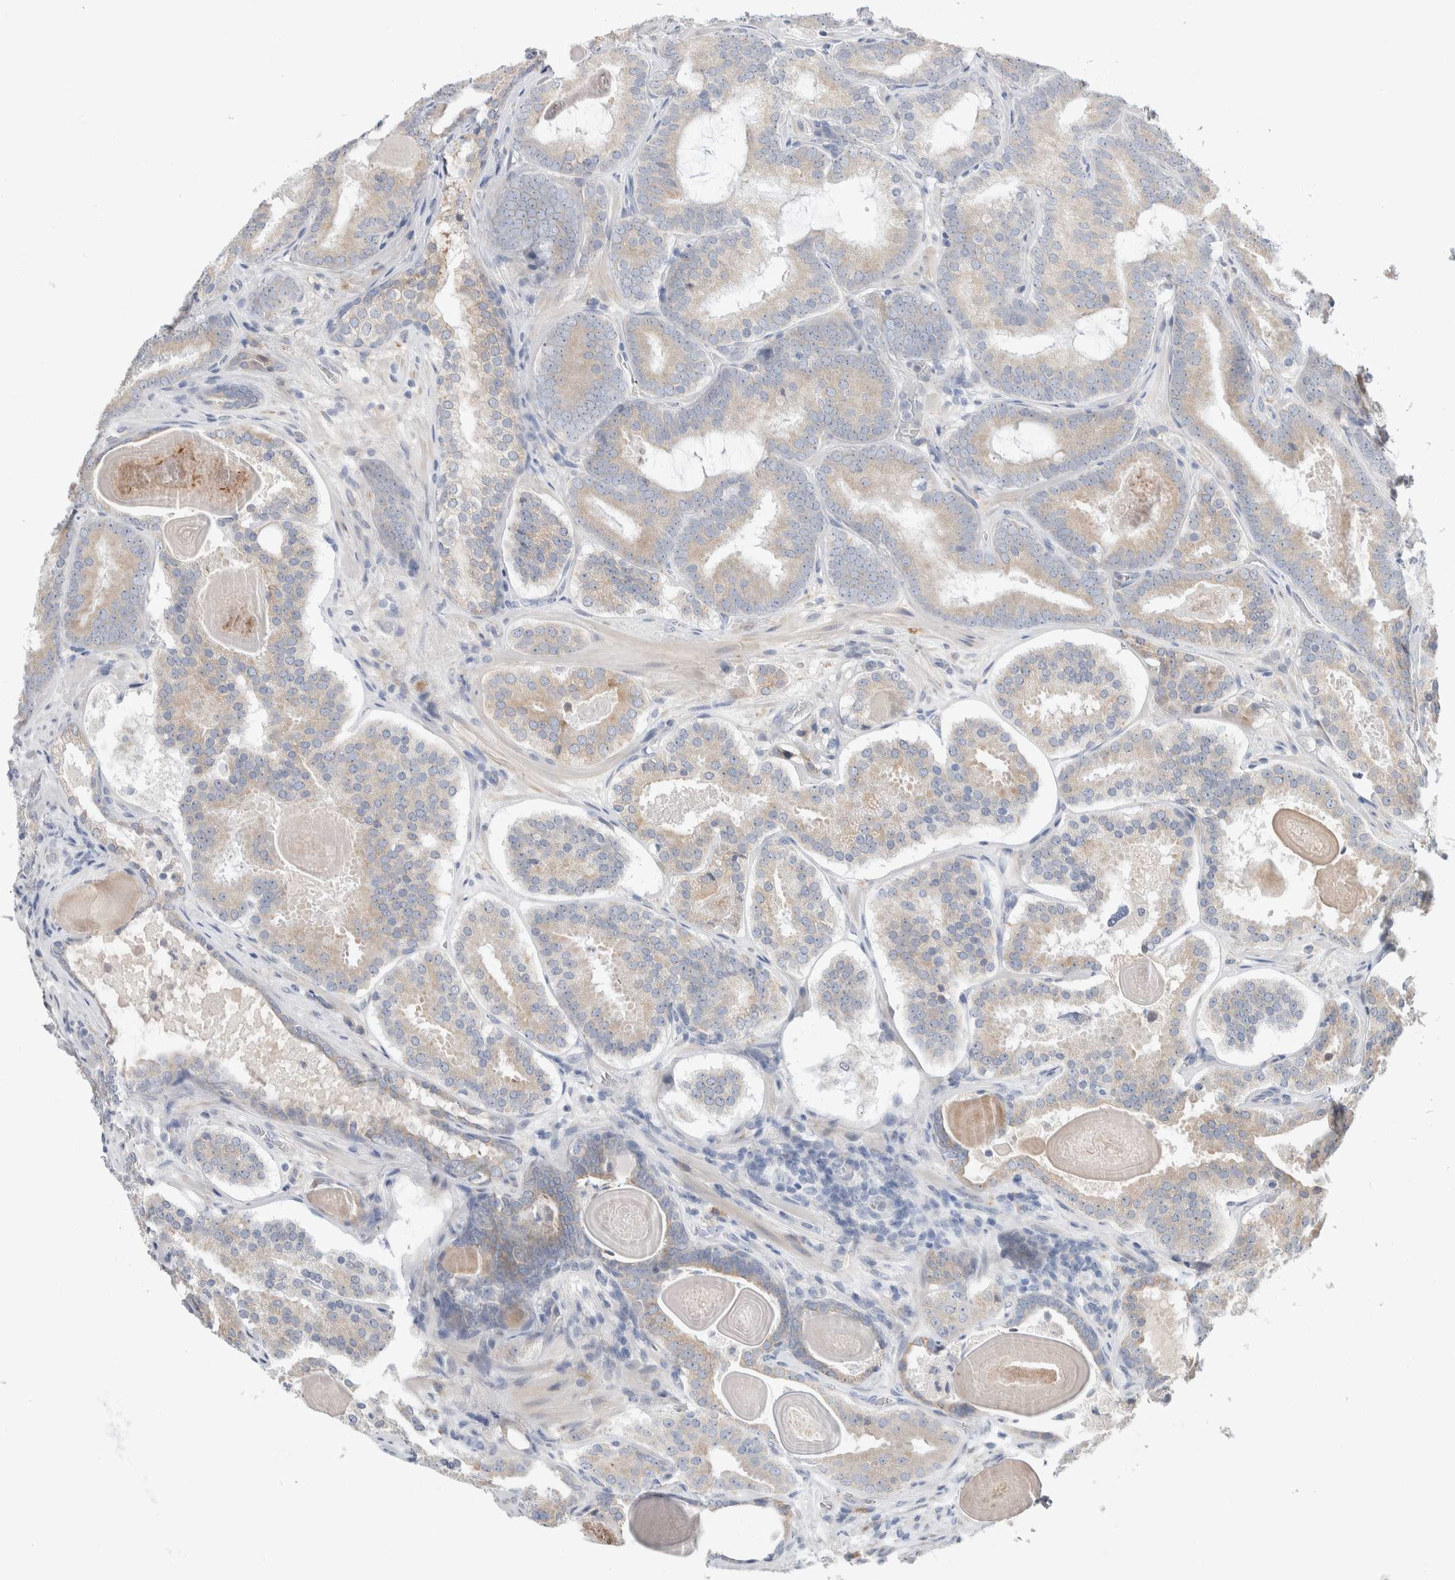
{"staining": {"intensity": "weak", "quantity": "25%-75%", "location": "cytoplasmic/membranous"}, "tissue": "prostate cancer", "cell_type": "Tumor cells", "image_type": "cancer", "snomed": [{"axis": "morphology", "description": "Adenocarcinoma, High grade"}, {"axis": "topography", "description": "Prostate"}], "caption": "Human prostate cancer (high-grade adenocarcinoma) stained with a protein marker displays weak staining in tumor cells.", "gene": "RUSF1", "patient": {"sex": "male", "age": 60}}